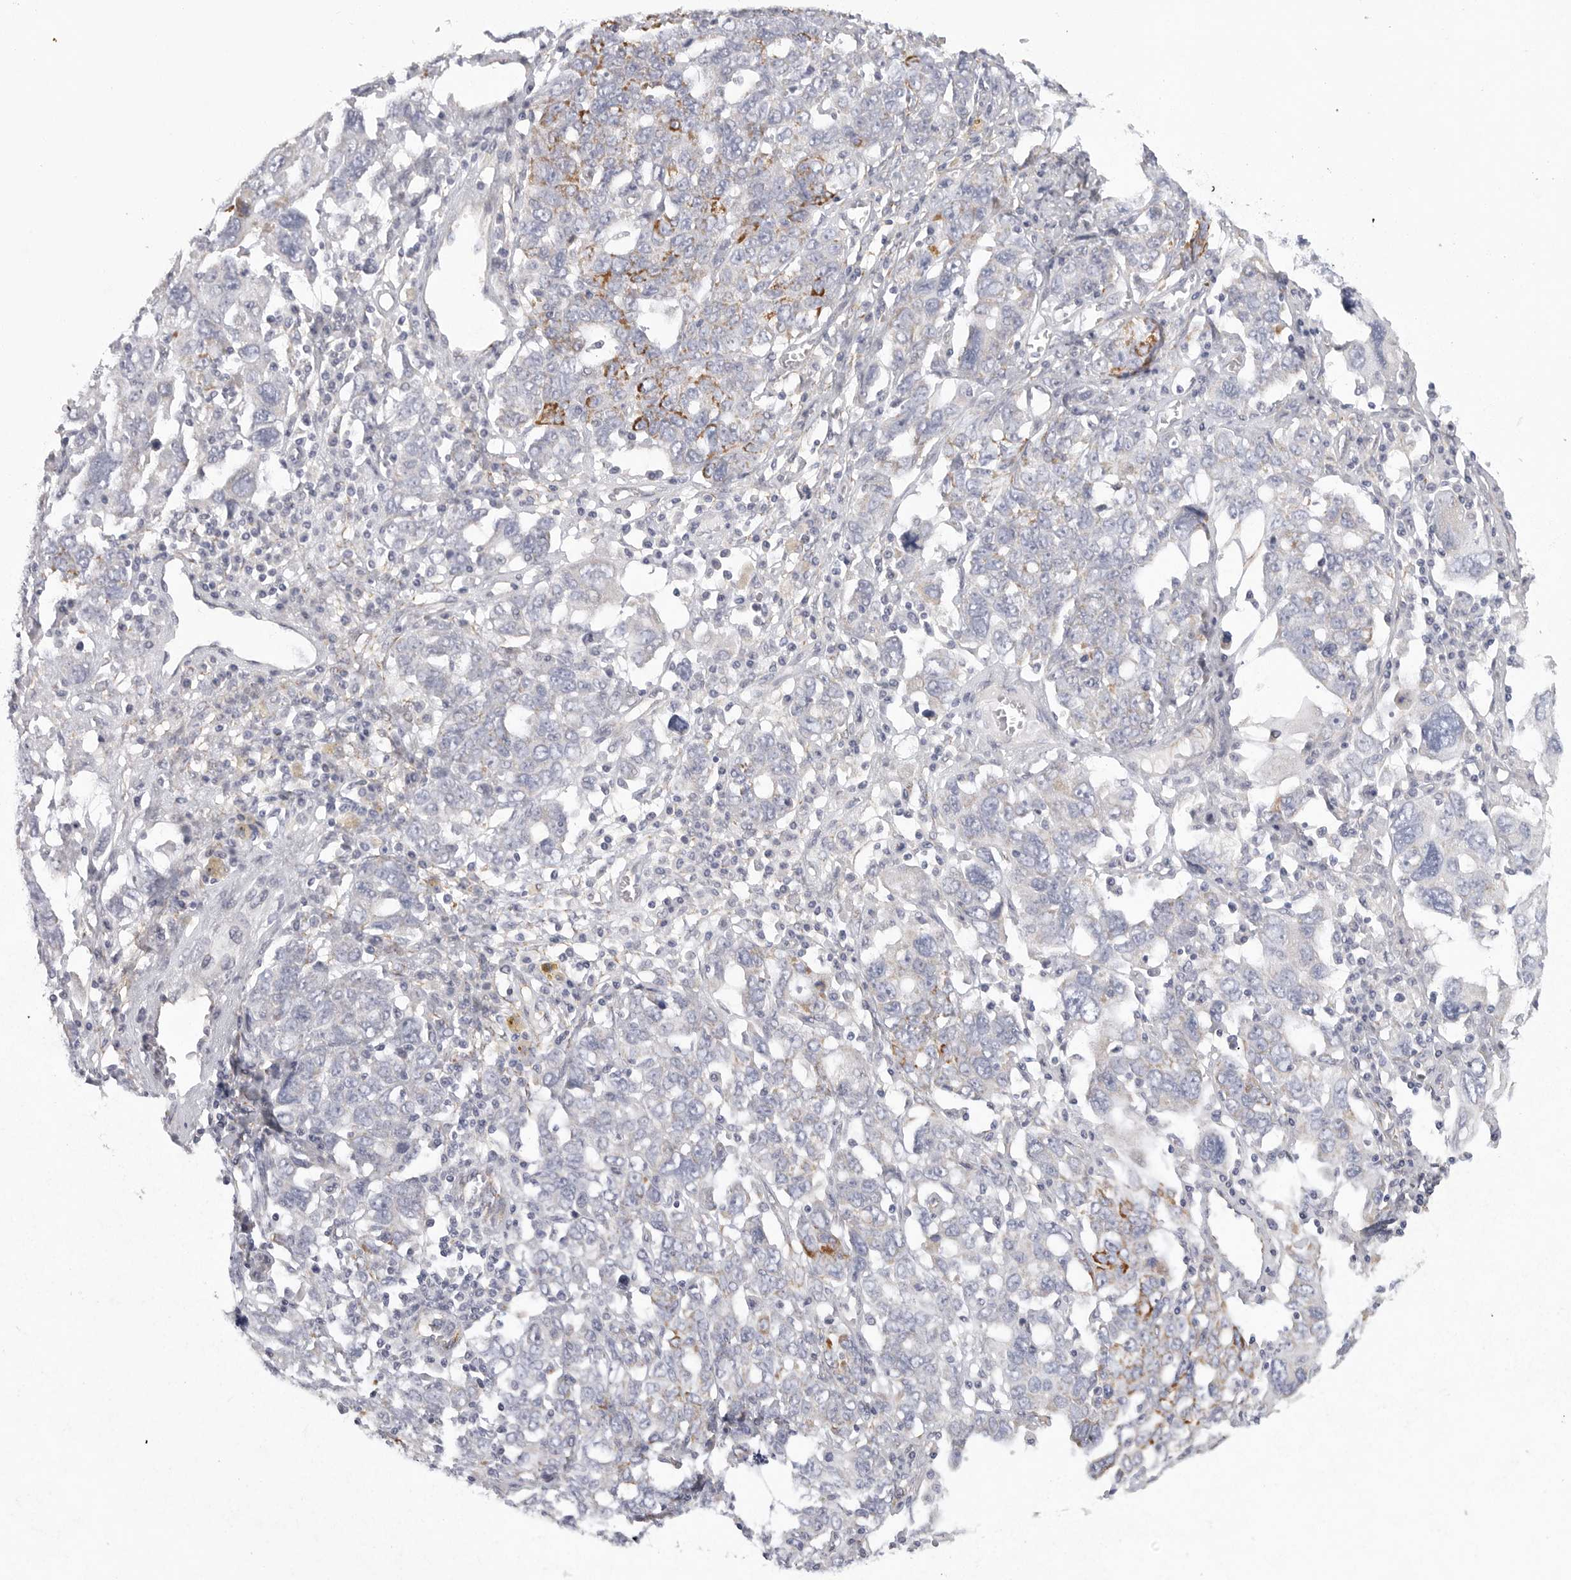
{"staining": {"intensity": "moderate", "quantity": "<25%", "location": "cytoplasmic/membranous"}, "tissue": "ovarian cancer", "cell_type": "Tumor cells", "image_type": "cancer", "snomed": [{"axis": "morphology", "description": "Carcinoma, endometroid"}, {"axis": "topography", "description": "Ovary"}], "caption": "Immunohistochemical staining of ovarian cancer (endometroid carcinoma) reveals low levels of moderate cytoplasmic/membranous protein expression in approximately <25% of tumor cells. (IHC, brightfield microscopy, high magnification).", "gene": "ELP3", "patient": {"sex": "female", "age": 62}}